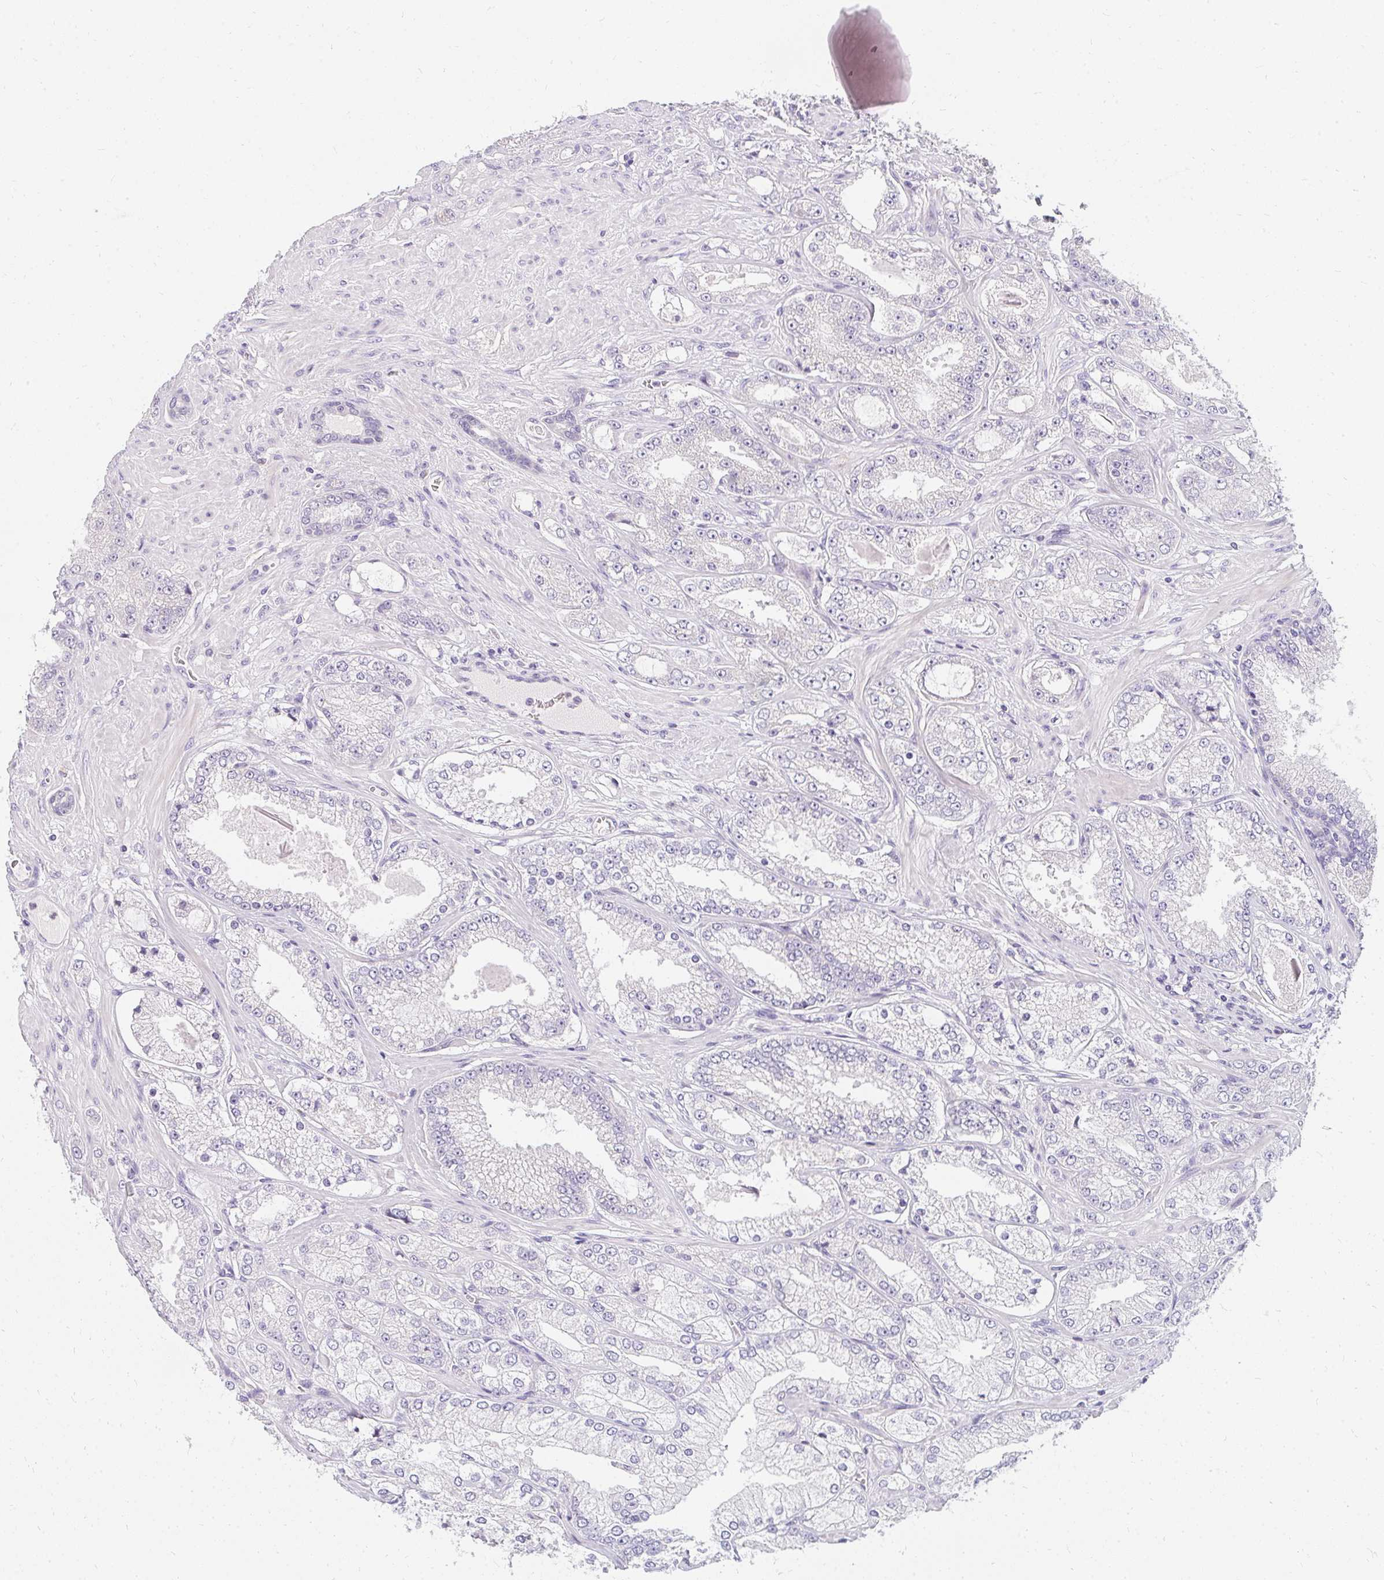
{"staining": {"intensity": "negative", "quantity": "none", "location": "none"}, "tissue": "prostate cancer", "cell_type": "Tumor cells", "image_type": "cancer", "snomed": [{"axis": "morphology", "description": "Normal tissue, NOS"}, {"axis": "morphology", "description": "Adenocarcinoma, High grade"}, {"axis": "topography", "description": "Prostate"}, {"axis": "topography", "description": "Peripheral nerve tissue"}], "caption": "This is an IHC histopathology image of human high-grade adenocarcinoma (prostate). There is no staining in tumor cells.", "gene": "PPP1R3G", "patient": {"sex": "male", "age": 68}}